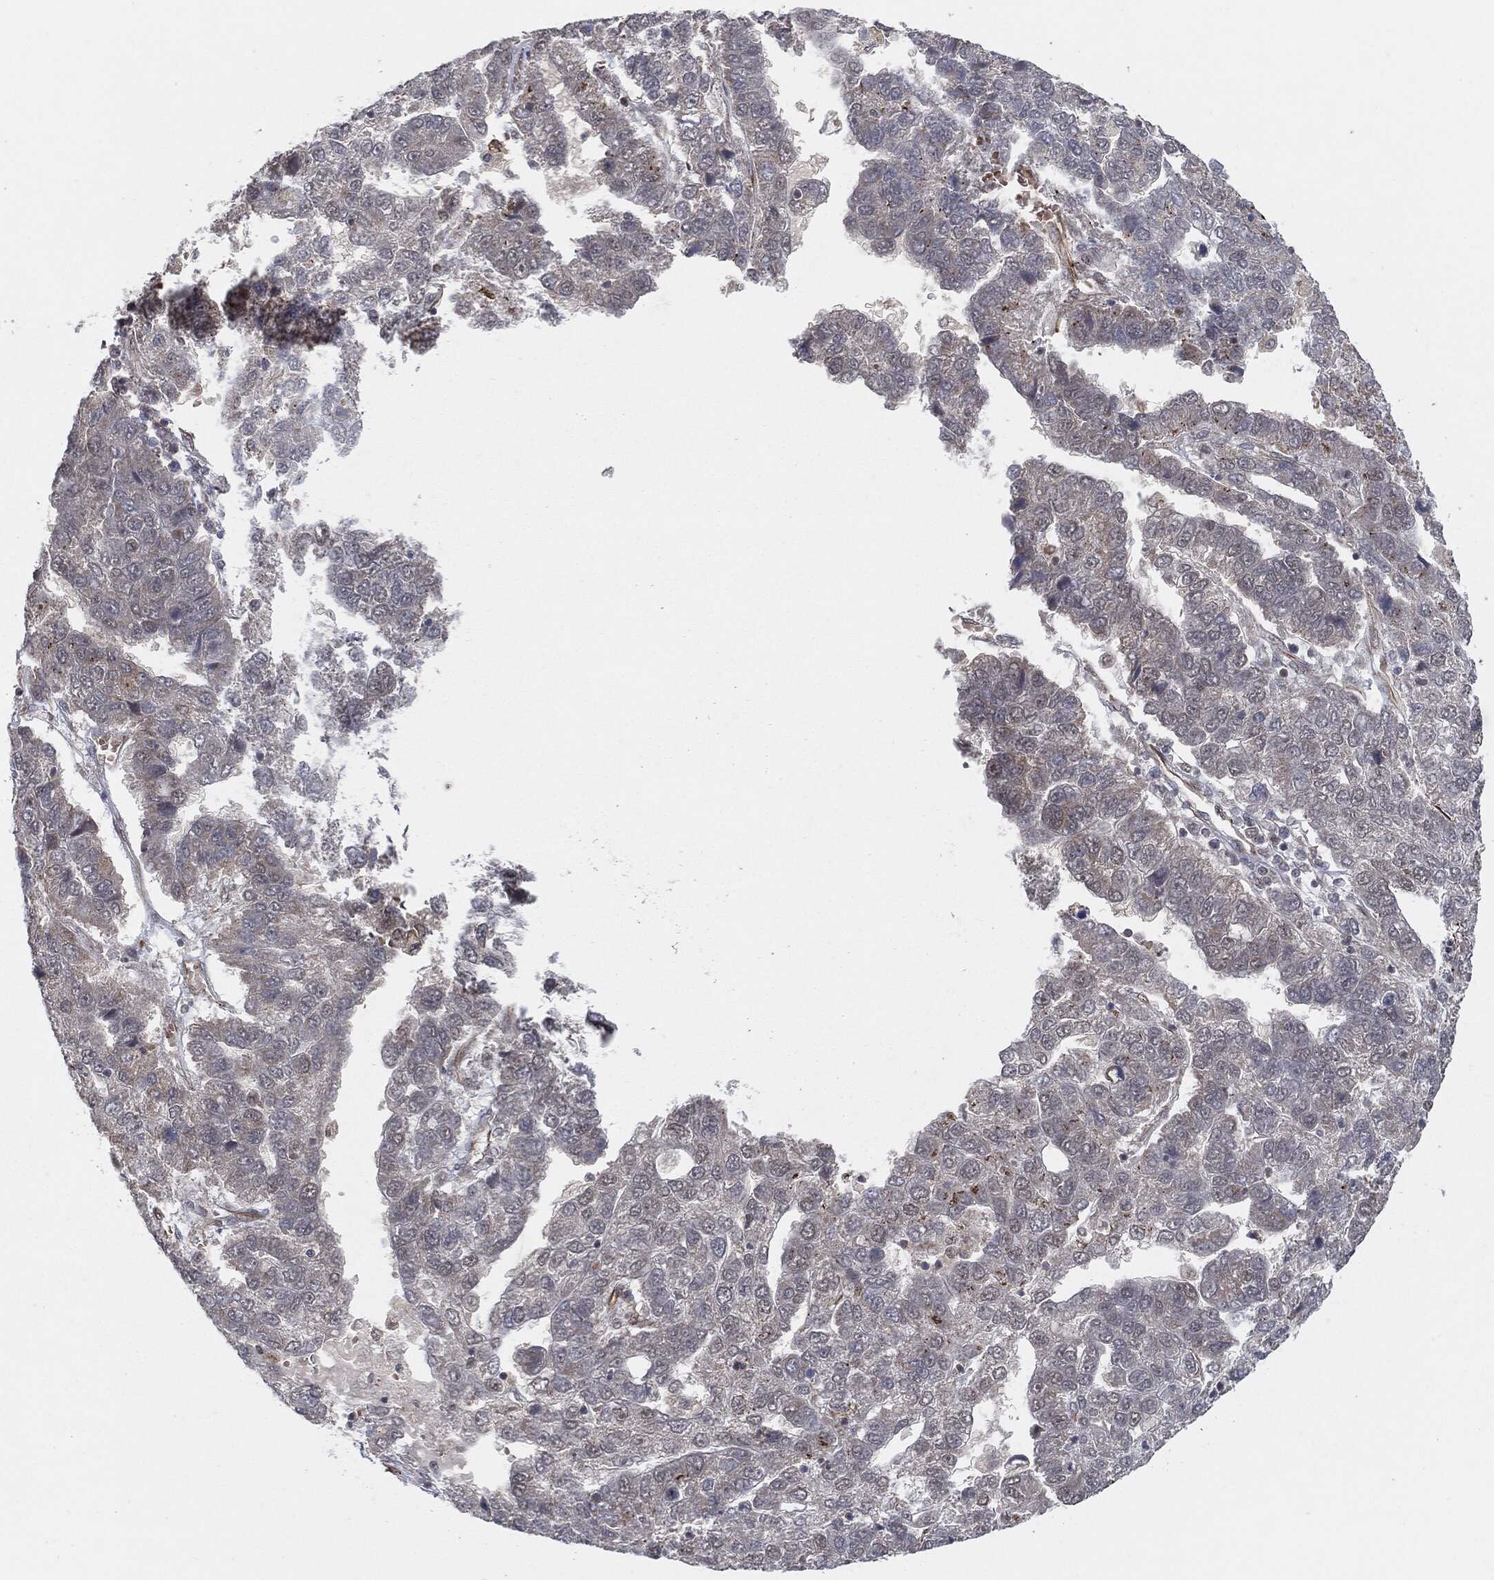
{"staining": {"intensity": "moderate", "quantity": "<25%", "location": "cytoplasmic/membranous"}, "tissue": "pancreatic cancer", "cell_type": "Tumor cells", "image_type": "cancer", "snomed": [{"axis": "morphology", "description": "Adenocarcinoma, NOS"}, {"axis": "topography", "description": "Pancreas"}], "caption": "Tumor cells reveal low levels of moderate cytoplasmic/membranous positivity in approximately <25% of cells in pancreatic cancer (adenocarcinoma).", "gene": "TP53RK", "patient": {"sex": "female", "age": 61}}